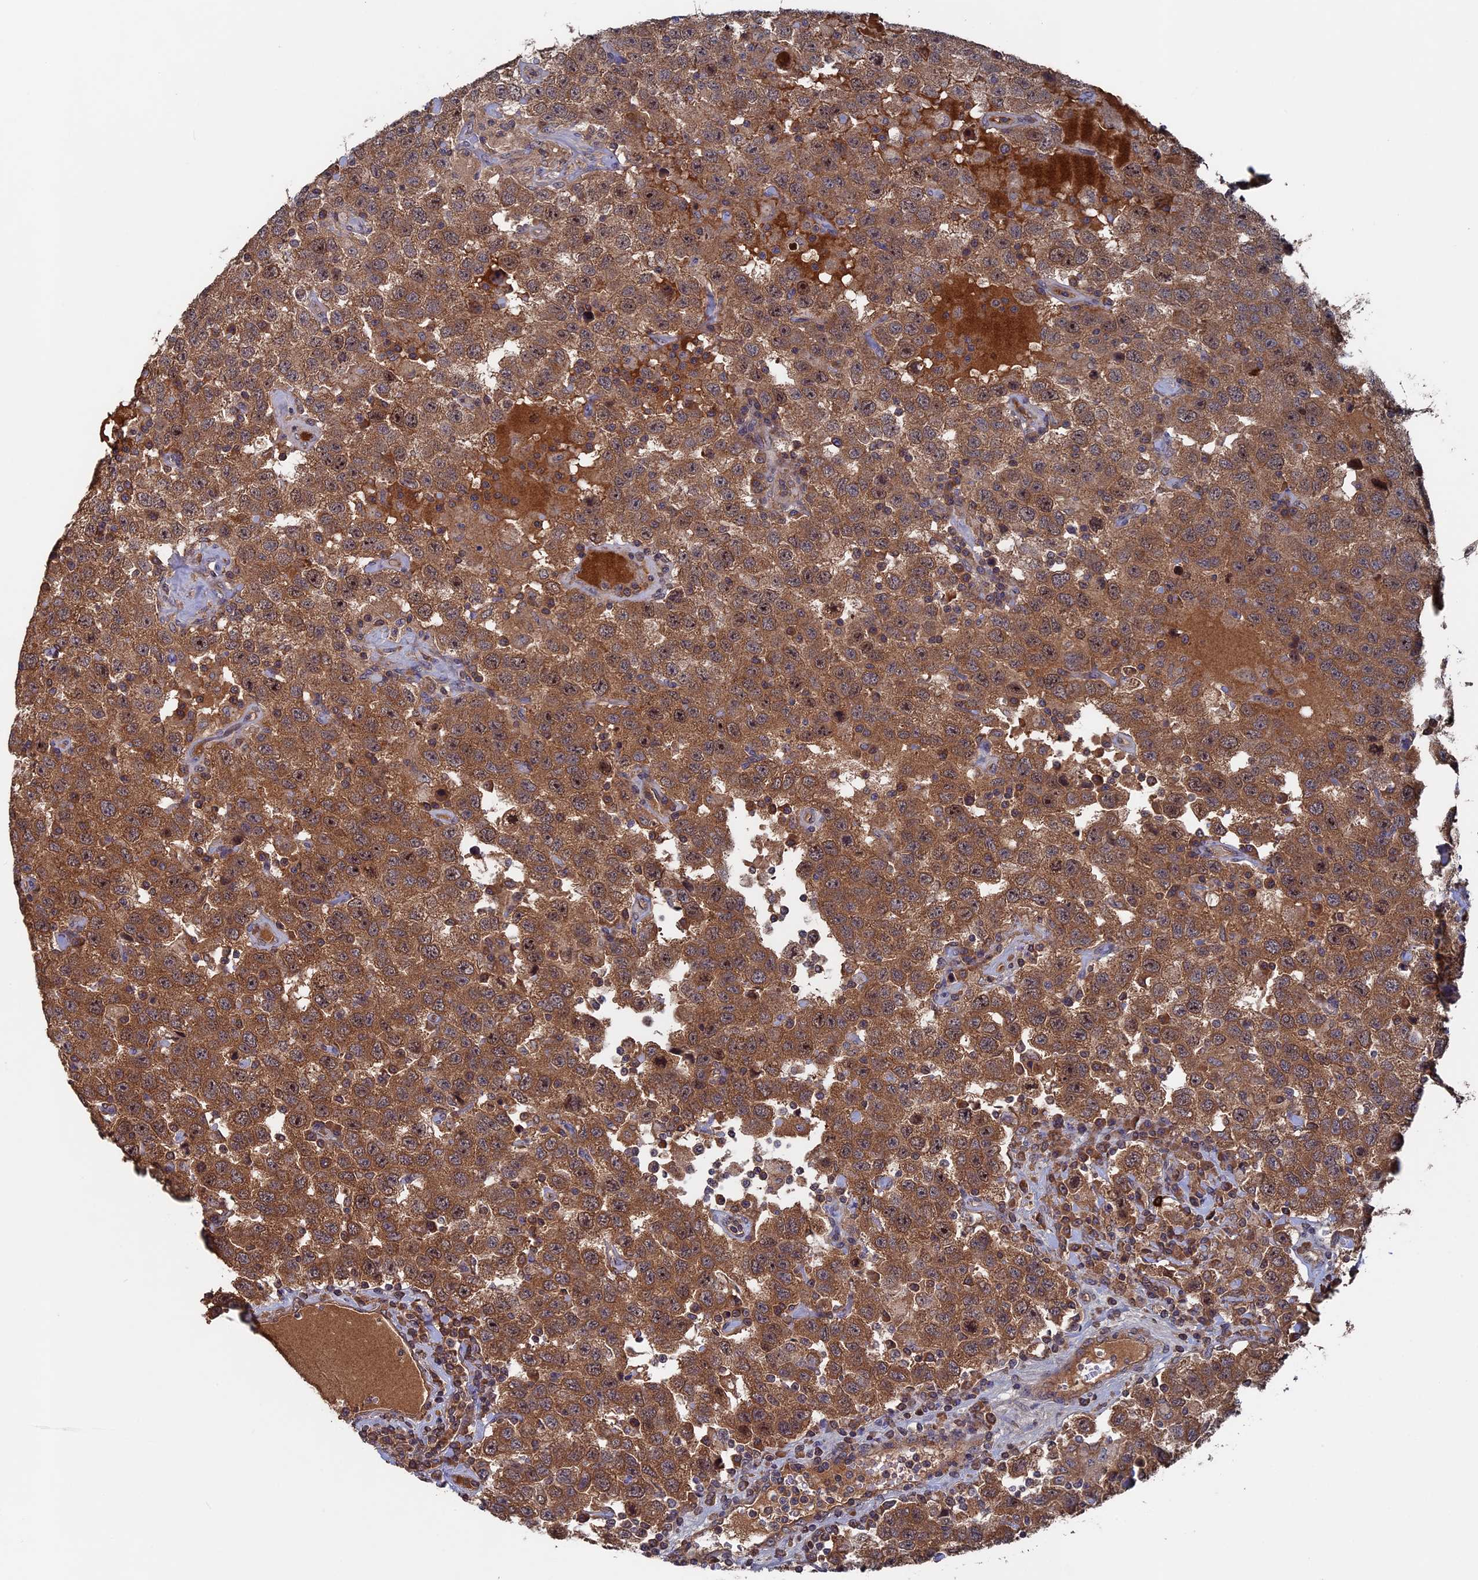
{"staining": {"intensity": "moderate", "quantity": ">75%", "location": "cytoplasmic/membranous"}, "tissue": "testis cancer", "cell_type": "Tumor cells", "image_type": "cancer", "snomed": [{"axis": "morphology", "description": "Seminoma, NOS"}, {"axis": "topography", "description": "Testis"}], "caption": "Immunohistochemistry (IHC) of testis cancer demonstrates medium levels of moderate cytoplasmic/membranous expression in approximately >75% of tumor cells.", "gene": "RAB15", "patient": {"sex": "male", "age": 41}}